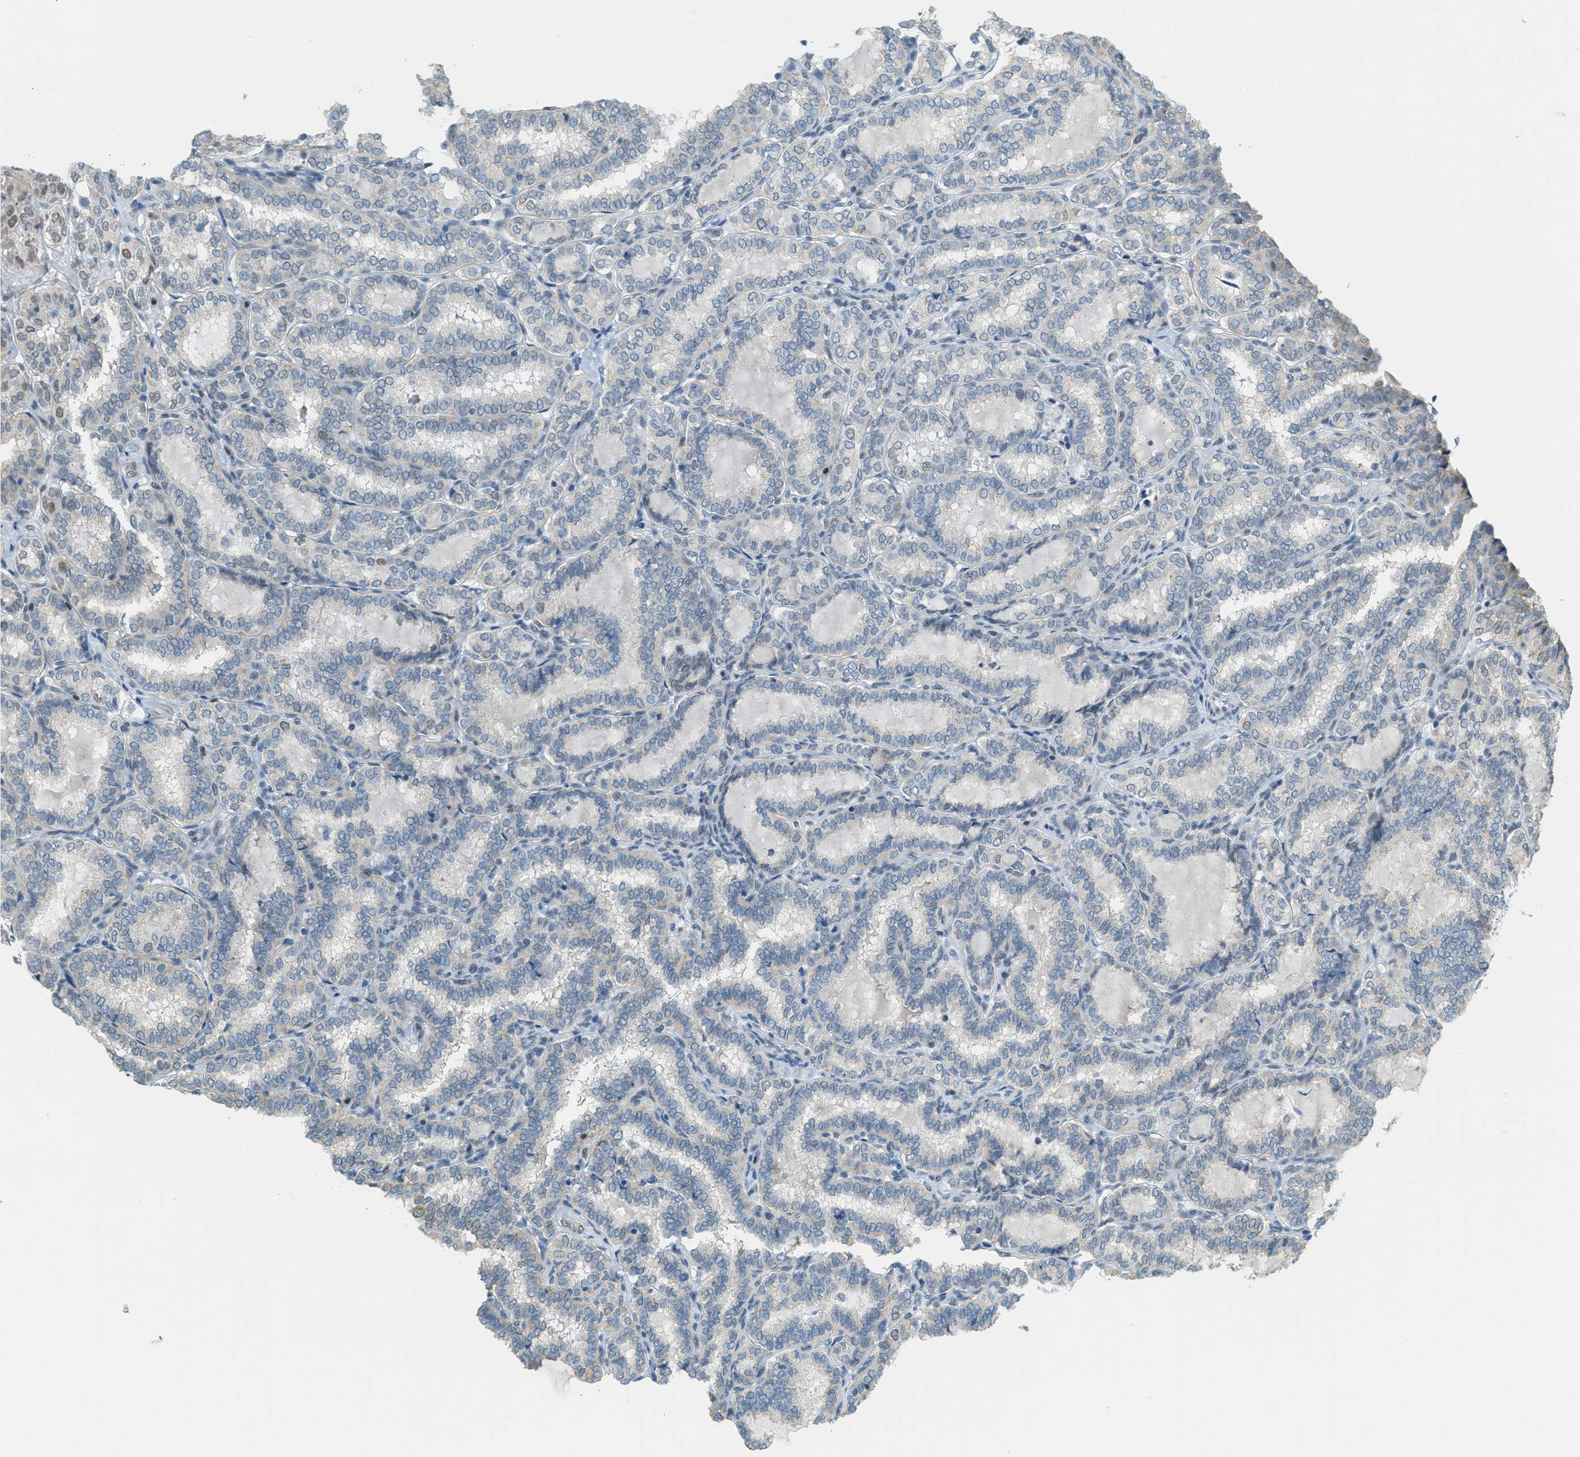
{"staining": {"intensity": "weak", "quantity": "25%-75%", "location": "cytoplasmic/membranous"}, "tissue": "thyroid cancer", "cell_type": "Tumor cells", "image_type": "cancer", "snomed": [{"axis": "morphology", "description": "Normal tissue, NOS"}, {"axis": "morphology", "description": "Papillary adenocarcinoma, NOS"}, {"axis": "topography", "description": "Thyroid gland"}], "caption": "Immunohistochemical staining of papillary adenocarcinoma (thyroid) displays weak cytoplasmic/membranous protein positivity in about 25%-75% of tumor cells. The protein is stained brown, and the nuclei are stained in blue (DAB (3,3'-diaminobenzidine) IHC with brightfield microscopy, high magnification).", "gene": "TCF3", "patient": {"sex": "female", "age": 30}}